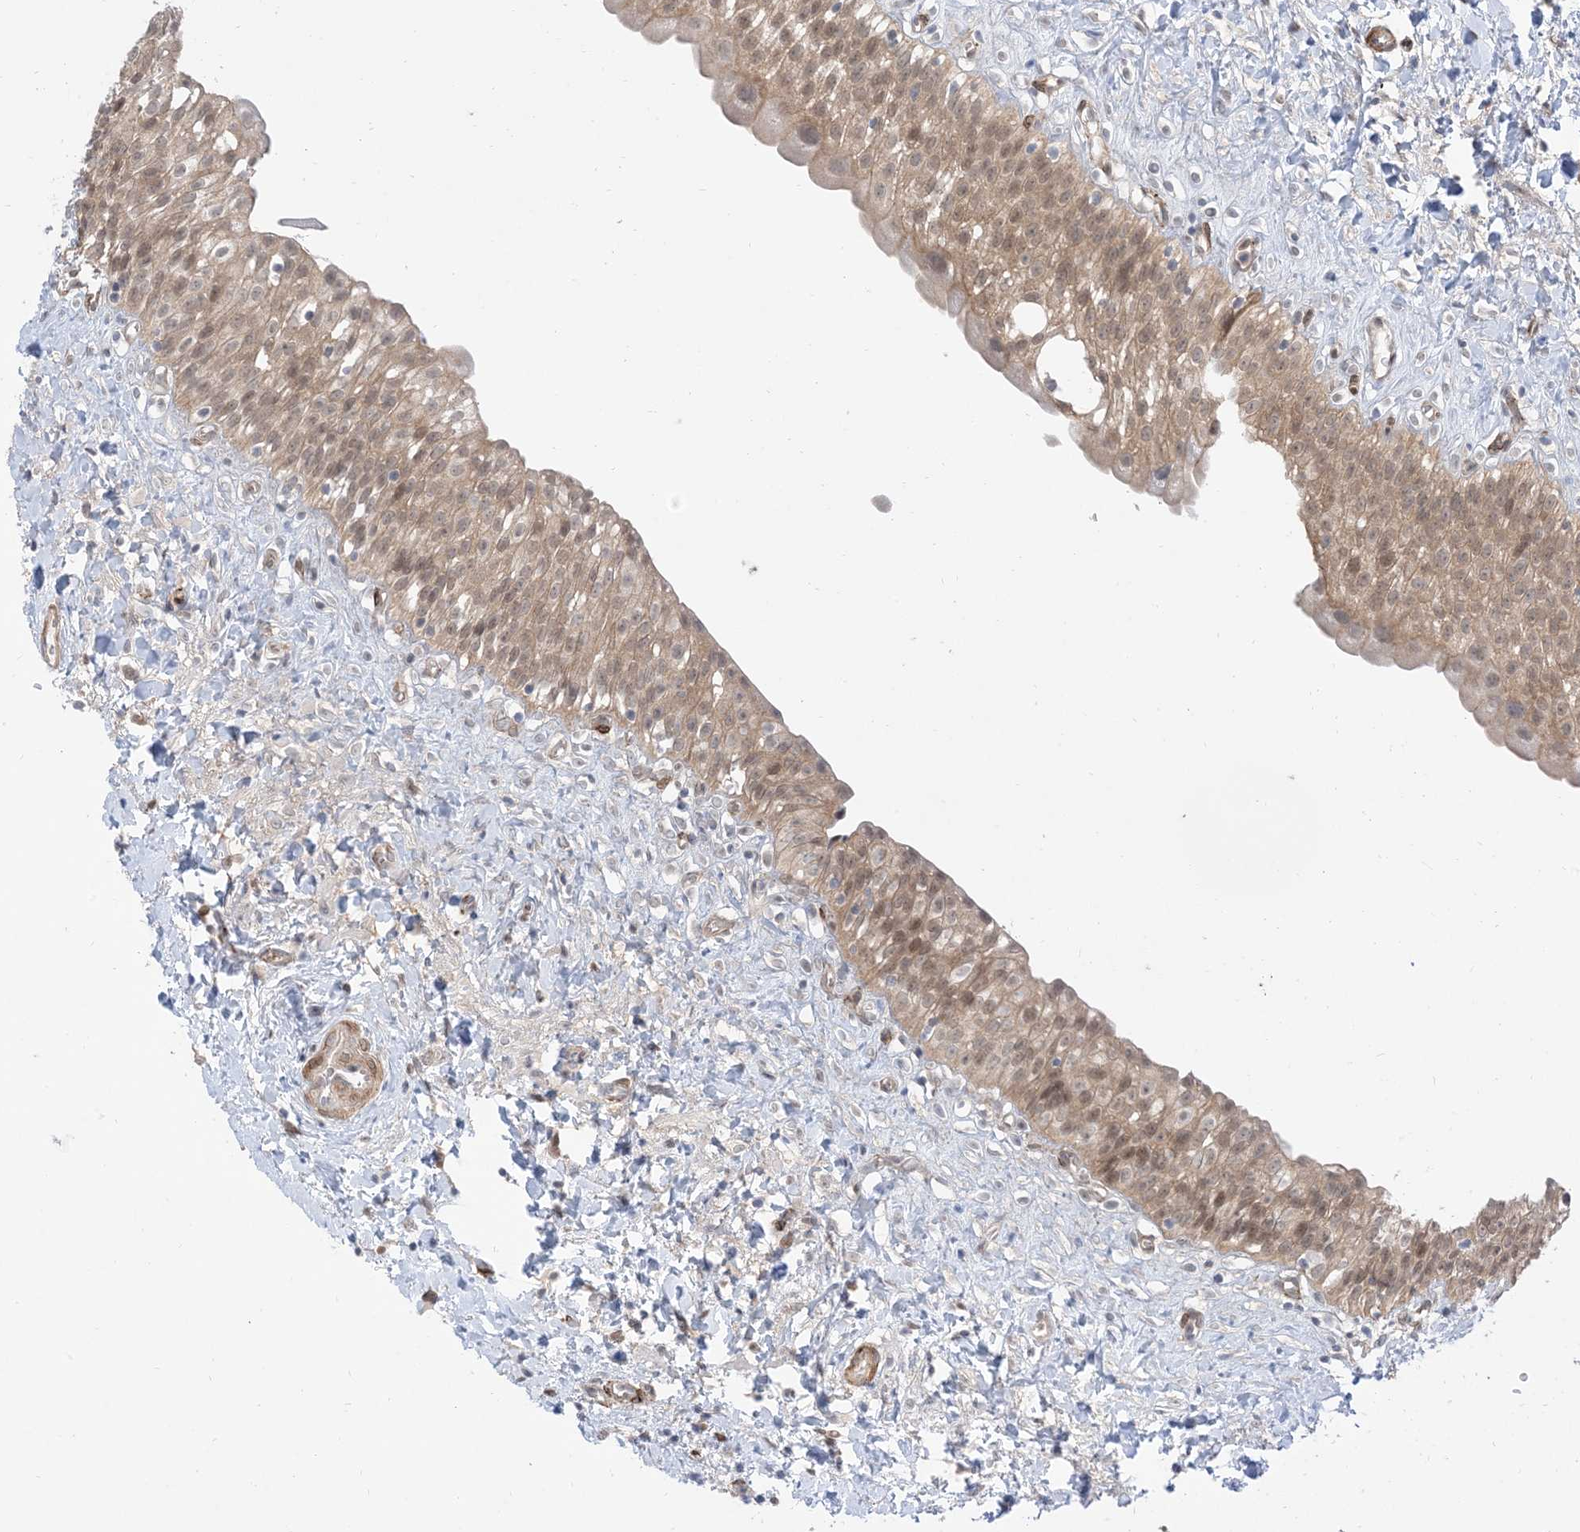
{"staining": {"intensity": "weak", "quantity": ">75%", "location": "cytoplasmic/membranous,nuclear"}, "tissue": "urinary bladder", "cell_type": "Urothelial cells", "image_type": "normal", "snomed": [{"axis": "morphology", "description": "Normal tissue, NOS"}, {"axis": "topography", "description": "Urinary bladder"}], "caption": "Immunohistochemistry of benign urinary bladder demonstrates low levels of weak cytoplasmic/membranous,nuclear expression in approximately >75% of urothelial cells. The protein is stained brown, and the nuclei are stained in blue (DAB (3,3'-diaminobenzidine) IHC with brightfield microscopy, high magnification).", "gene": "RIN1", "patient": {"sex": "male", "age": 51}}